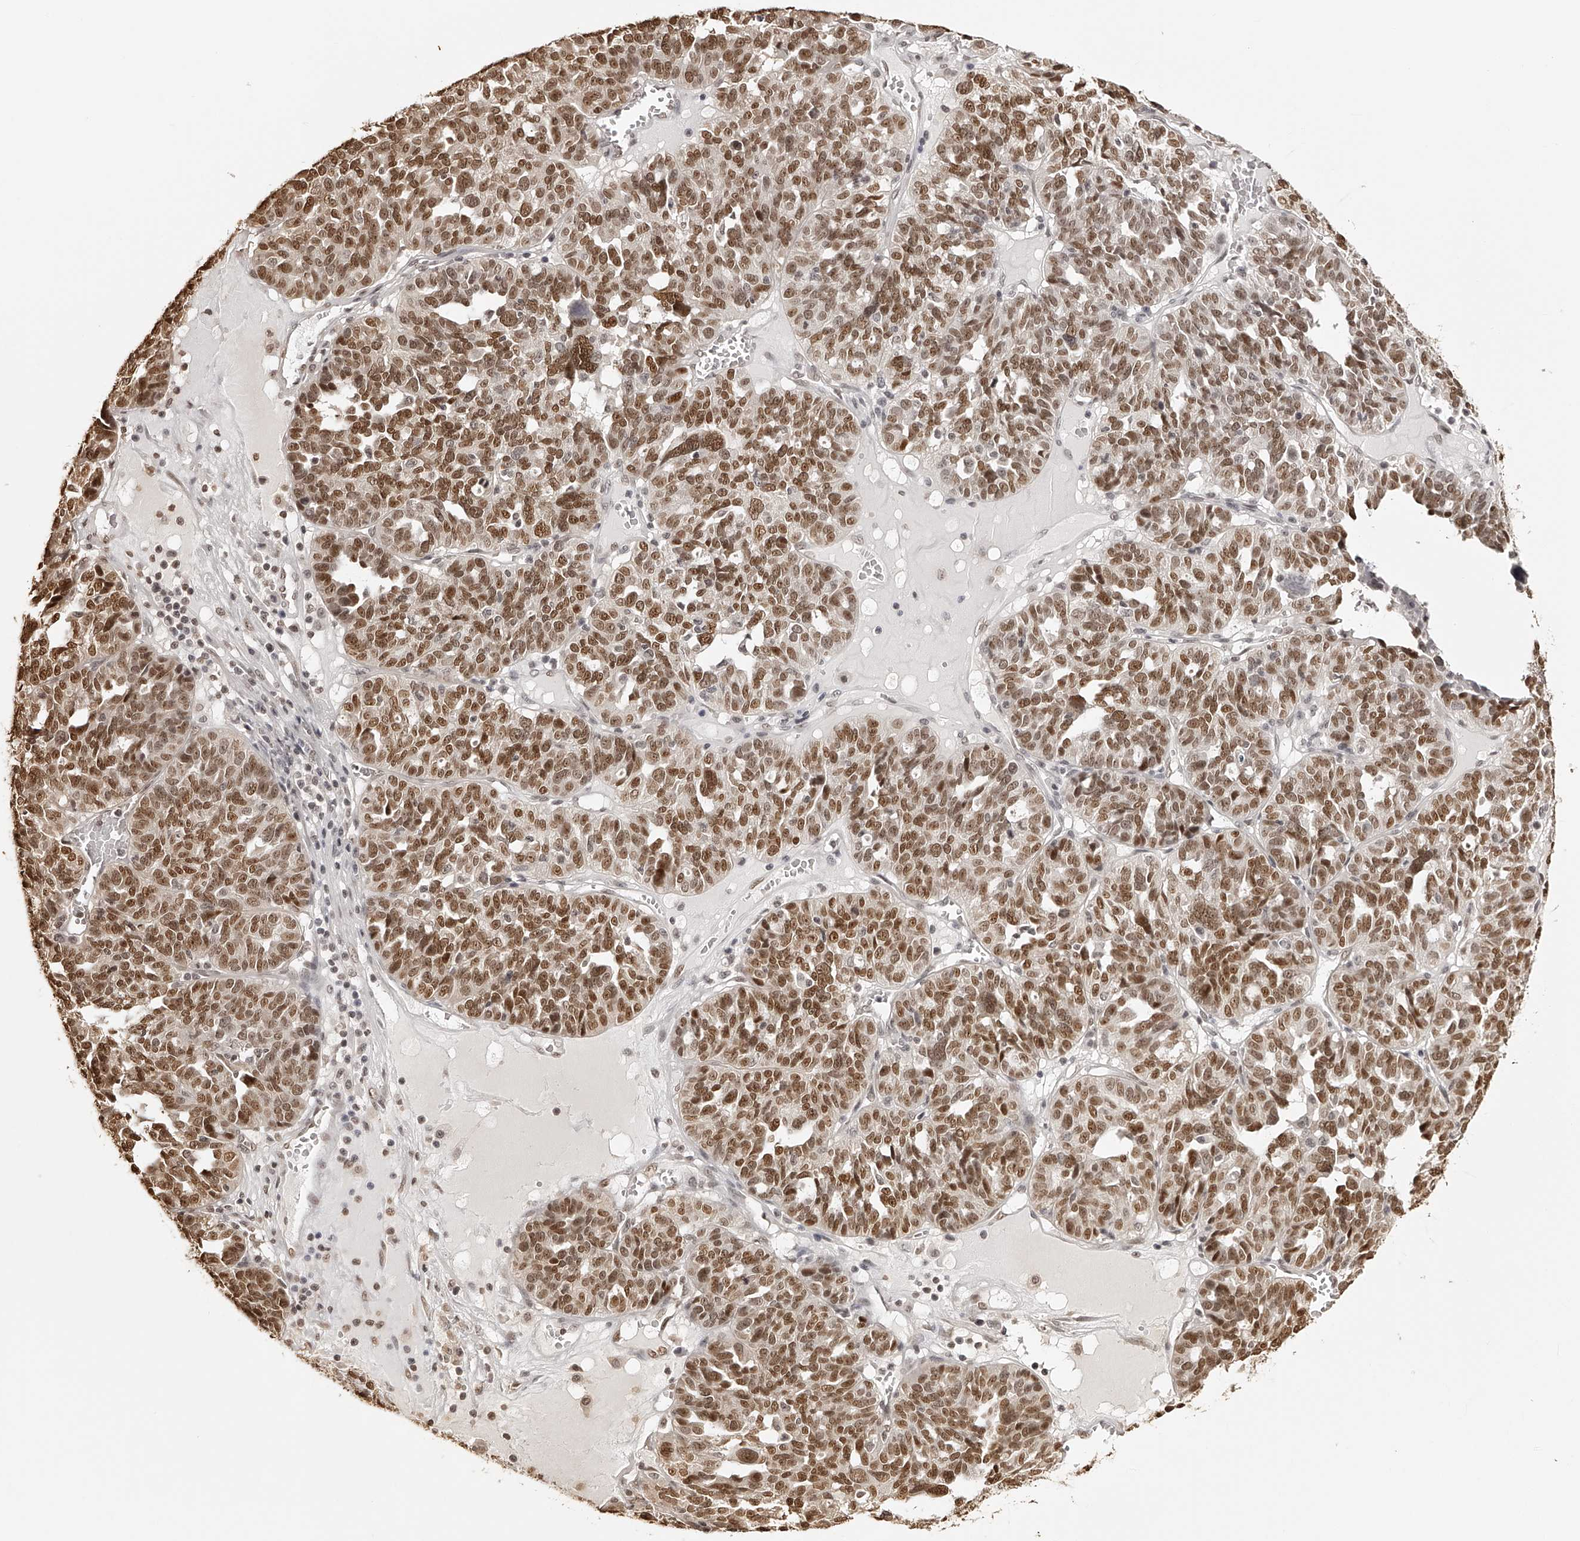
{"staining": {"intensity": "moderate", "quantity": ">75%", "location": "nuclear"}, "tissue": "ovarian cancer", "cell_type": "Tumor cells", "image_type": "cancer", "snomed": [{"axis": "morphology", "description": "Cystadenocarcinoma, serous, NOS"}, {"axis": "topography", "description": "Ovary"}], "caption": "Moderate nuclear protein staining is appreciated in about >75% of tumor cells in ovarian cancer. (DAB (3,3'-diaminobenzidine) IHC, brown staining for protein, blue staining for nuclei).", "gene": "ZNF503", "patient": {"sex": "female", "age": 59}}